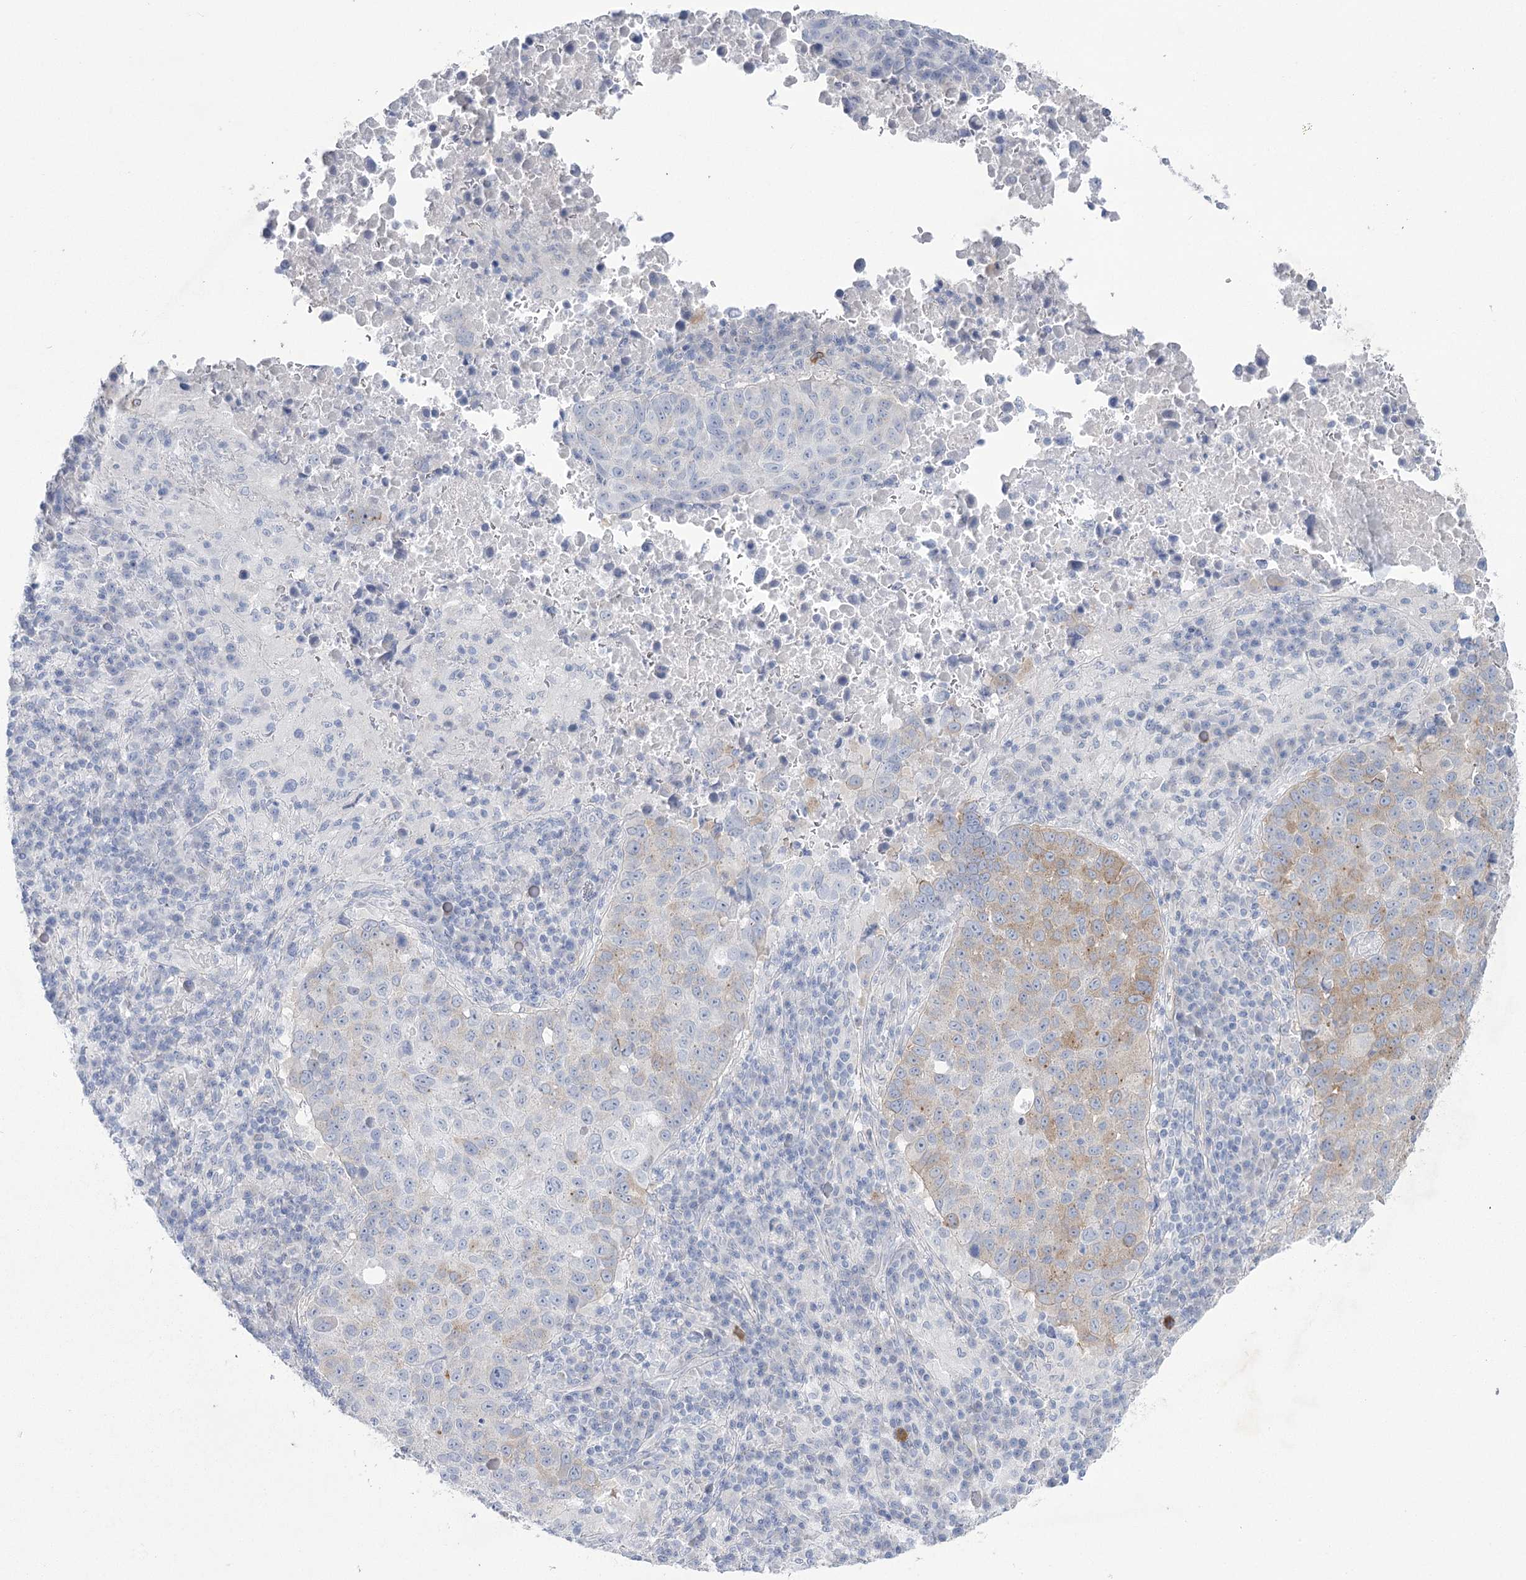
{"staining": {"intensity": "moderate", "quantity": "<25%", "location": "cytoplasmic/membranous"}, "tissue": "lung cancer", "cell_type": "Tumor cells", "image_type": "cancer", "snomed": [{"axis": "morphology", "description": "Squamous cell carcinoma, NOS"}, {"axis": "topography", "description": "Lung"}], "caption": "The histopathology image demonstrates staining of lung cancer, revealing moderate cytoplasmic/membranous protein staining (brown color) within tumor cells.", "gene": "CCDC88A", "patient": {"sex": "male", "age": 73}}